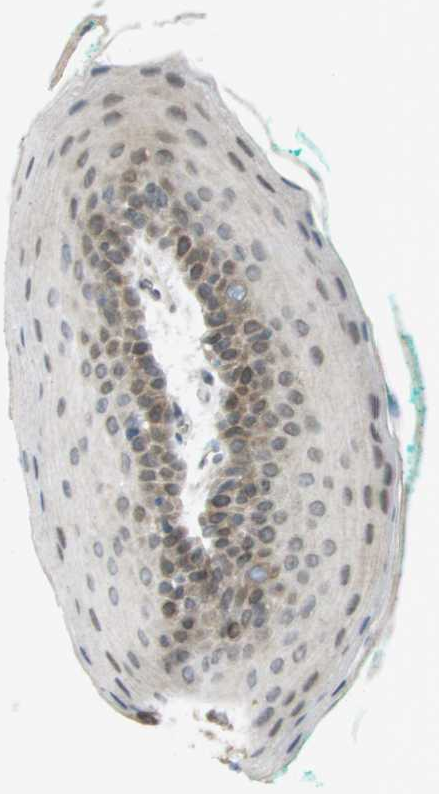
{"staining": {"intensity": "moderate", "quantity": ">75%", "location": "cytoplasmic/membranous,nuclear"}, "tissue": "oral mucosa", "cell_type": "Squamous epithelial cells", "image_type": "normal", "snomed": [{"axis": "morphology", "description": "Normal tissue, NOS"}, {"axis": "topography", "description": "Oral tissue"}], "caption": "Human oral mucosa stained with a protein marker demonstrates moderate staining in squamous epithelial cells.", "gene": "CACNB4", "patient": {"sex": "male", "age": 58}}